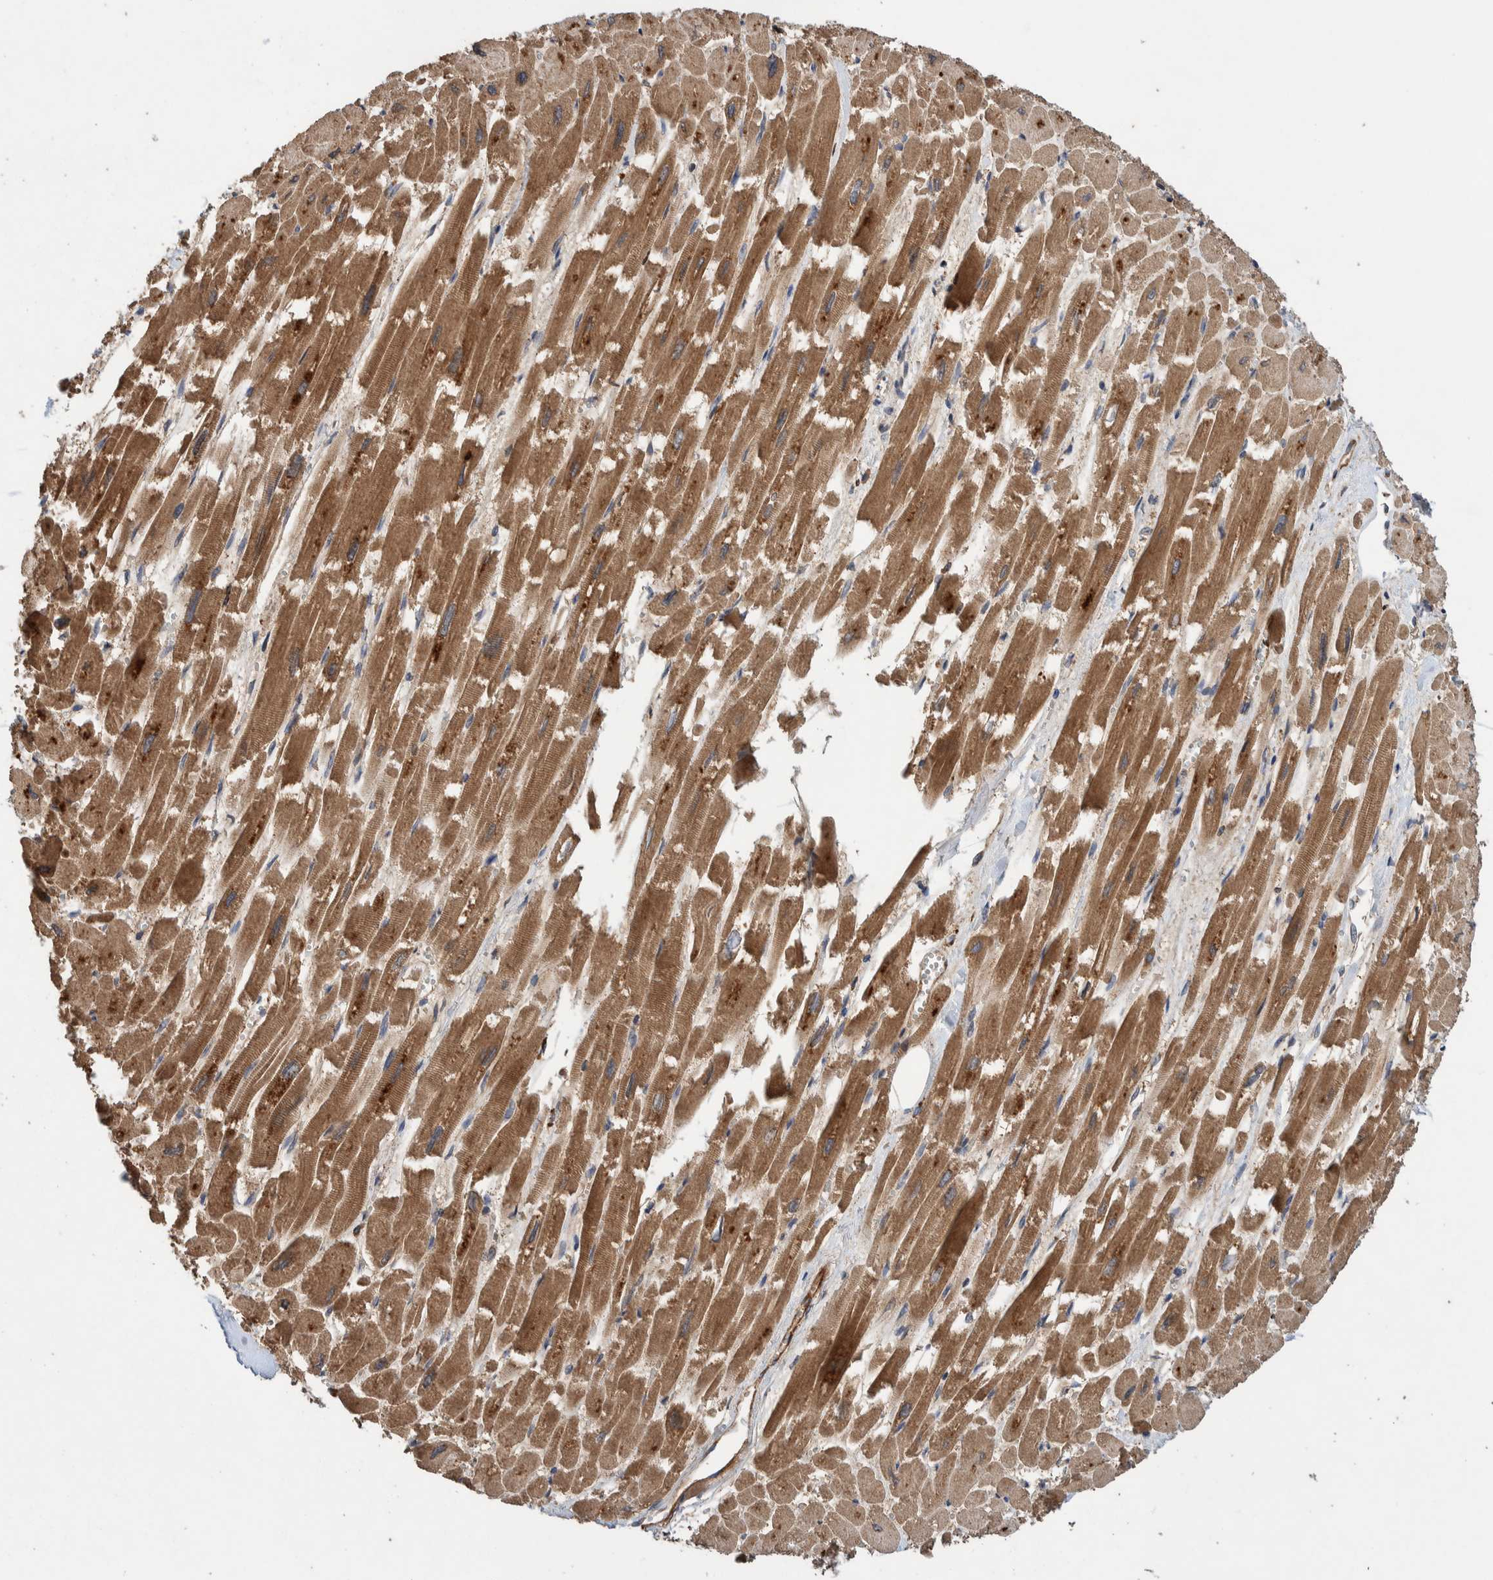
{"staining": {"intensity": "moderate", "quantity": ">75%", "location": "cytoplasmic/membranous"}, "tissue": "heart muscle", "cell_type": "Cardiomyocytes", "image_type": "normal", "snomed": [{"axis": "morphology", "description": "Normal tissue, NOS"}, {"axis": "topography", "description": "Heart"}], "caption": "A brown stain labels moderate cytoplasmic/membranous staining of a protein in cardiomyocytes of unremarkable human heart muscle. Using DAB (brown) and hematoxylin (blue) stains, captured at high magnification using brightfield microscopy.", "gene": "PIK3R6", "patient": {"sex": "male", "age": 54}}